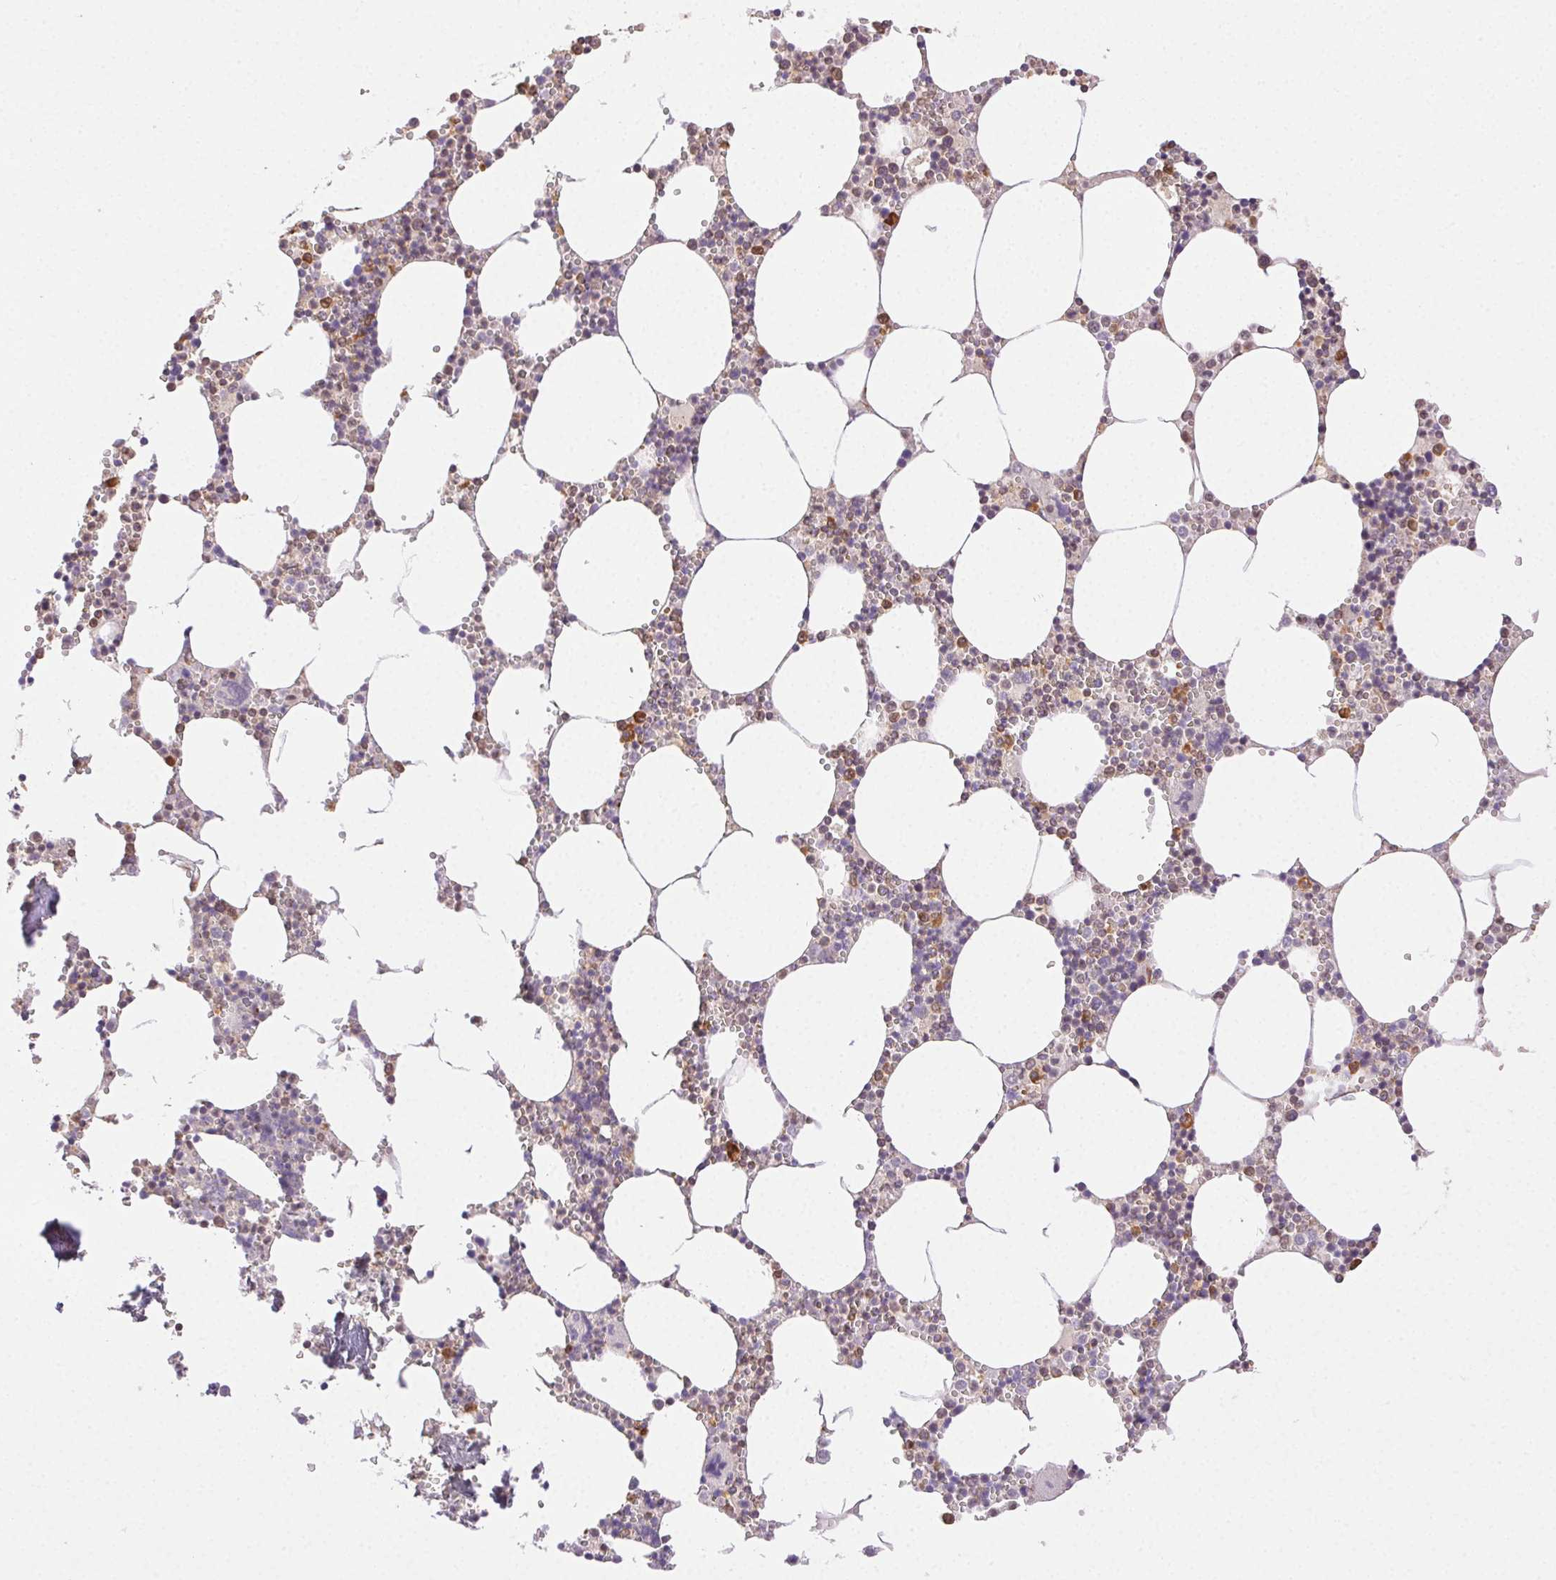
{"staining": {"intensity": "moderate", "quantity": "25%-75%", "location": "cytoplasmic/membranous"}, "tissue": "bone marrow", "cell_type": "Hematopoietic cells", "image_type": "normal", "snomed": [{"axis": "morphology", "description": "Normal tissue, NOS"}, {"axis": "topography", "description": "Bone marrow"}], "caption": "IHC (DAB) staining of normal human bone marrow exhibits moderate cytoplasmic/membranous protein staining in approximately 25%-75% of hematopoietic cells. The protein is stained brown, and the nuclei are stained in blue (DAB (3,3'-diaminobenzidine) IHC with brightfield microscopy, high magnification).", "gene": "ENTREP1", "patient": {"sex": "male", "age": 54}}